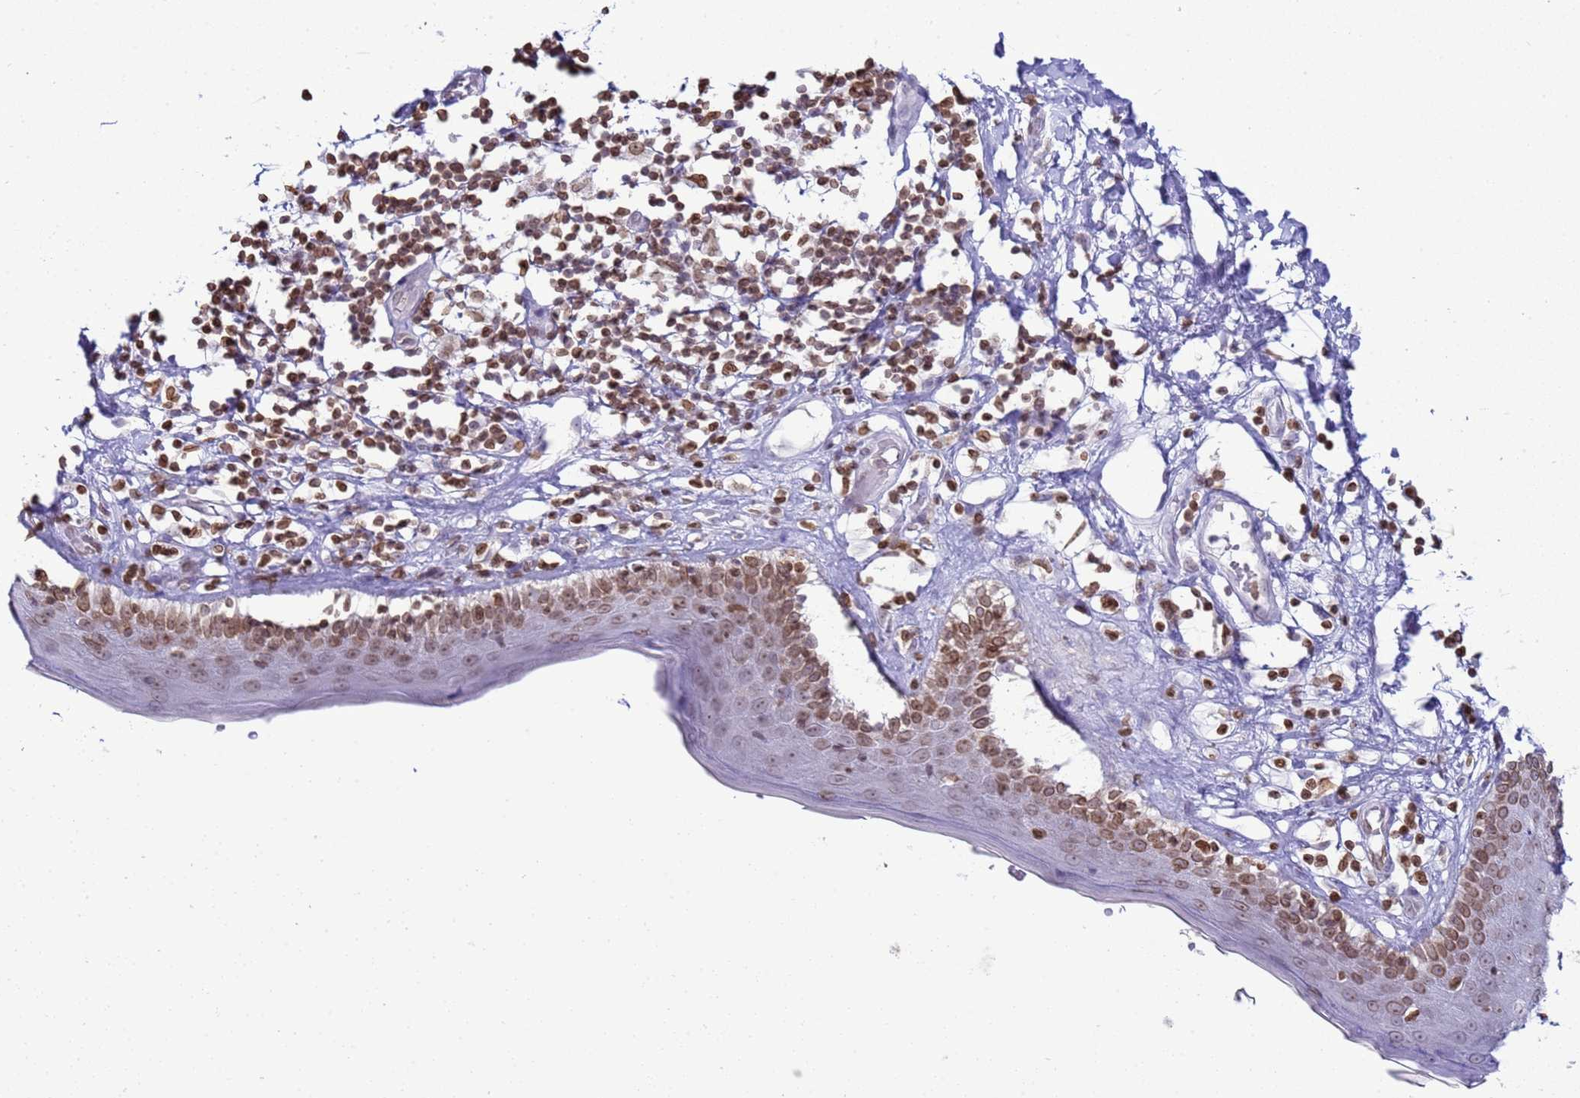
{"staining": {"intensity": "moderate", "quantity": "<25%", "location": "cytoplasmic/membranous,nuclear"}, "tissue": "skin", "cell_type": "Epidermal cells", "image_type": "normal", "snomed": [{"axis": "morphology", "description": "Normal tissue, NOS"}, {"axis": "topography", "description": "Adipose tissue"}, {"axis": "topography", "description": "Vascular tissue"}, {"axis": "topography", "description": "Vulva"}, {"axis": "topography", "description": "Peripheral nerve tissue"}], "caption": "Epidermal cells show low levels of moderate cytoplasmic/membranous,nuclear expression in approximately <25% of cells in normal skin. (Brightfield microscopy of DAB IHC at high magnification).", "gene": "DHX37", "patient": {"sex": "female", "age": 86}}